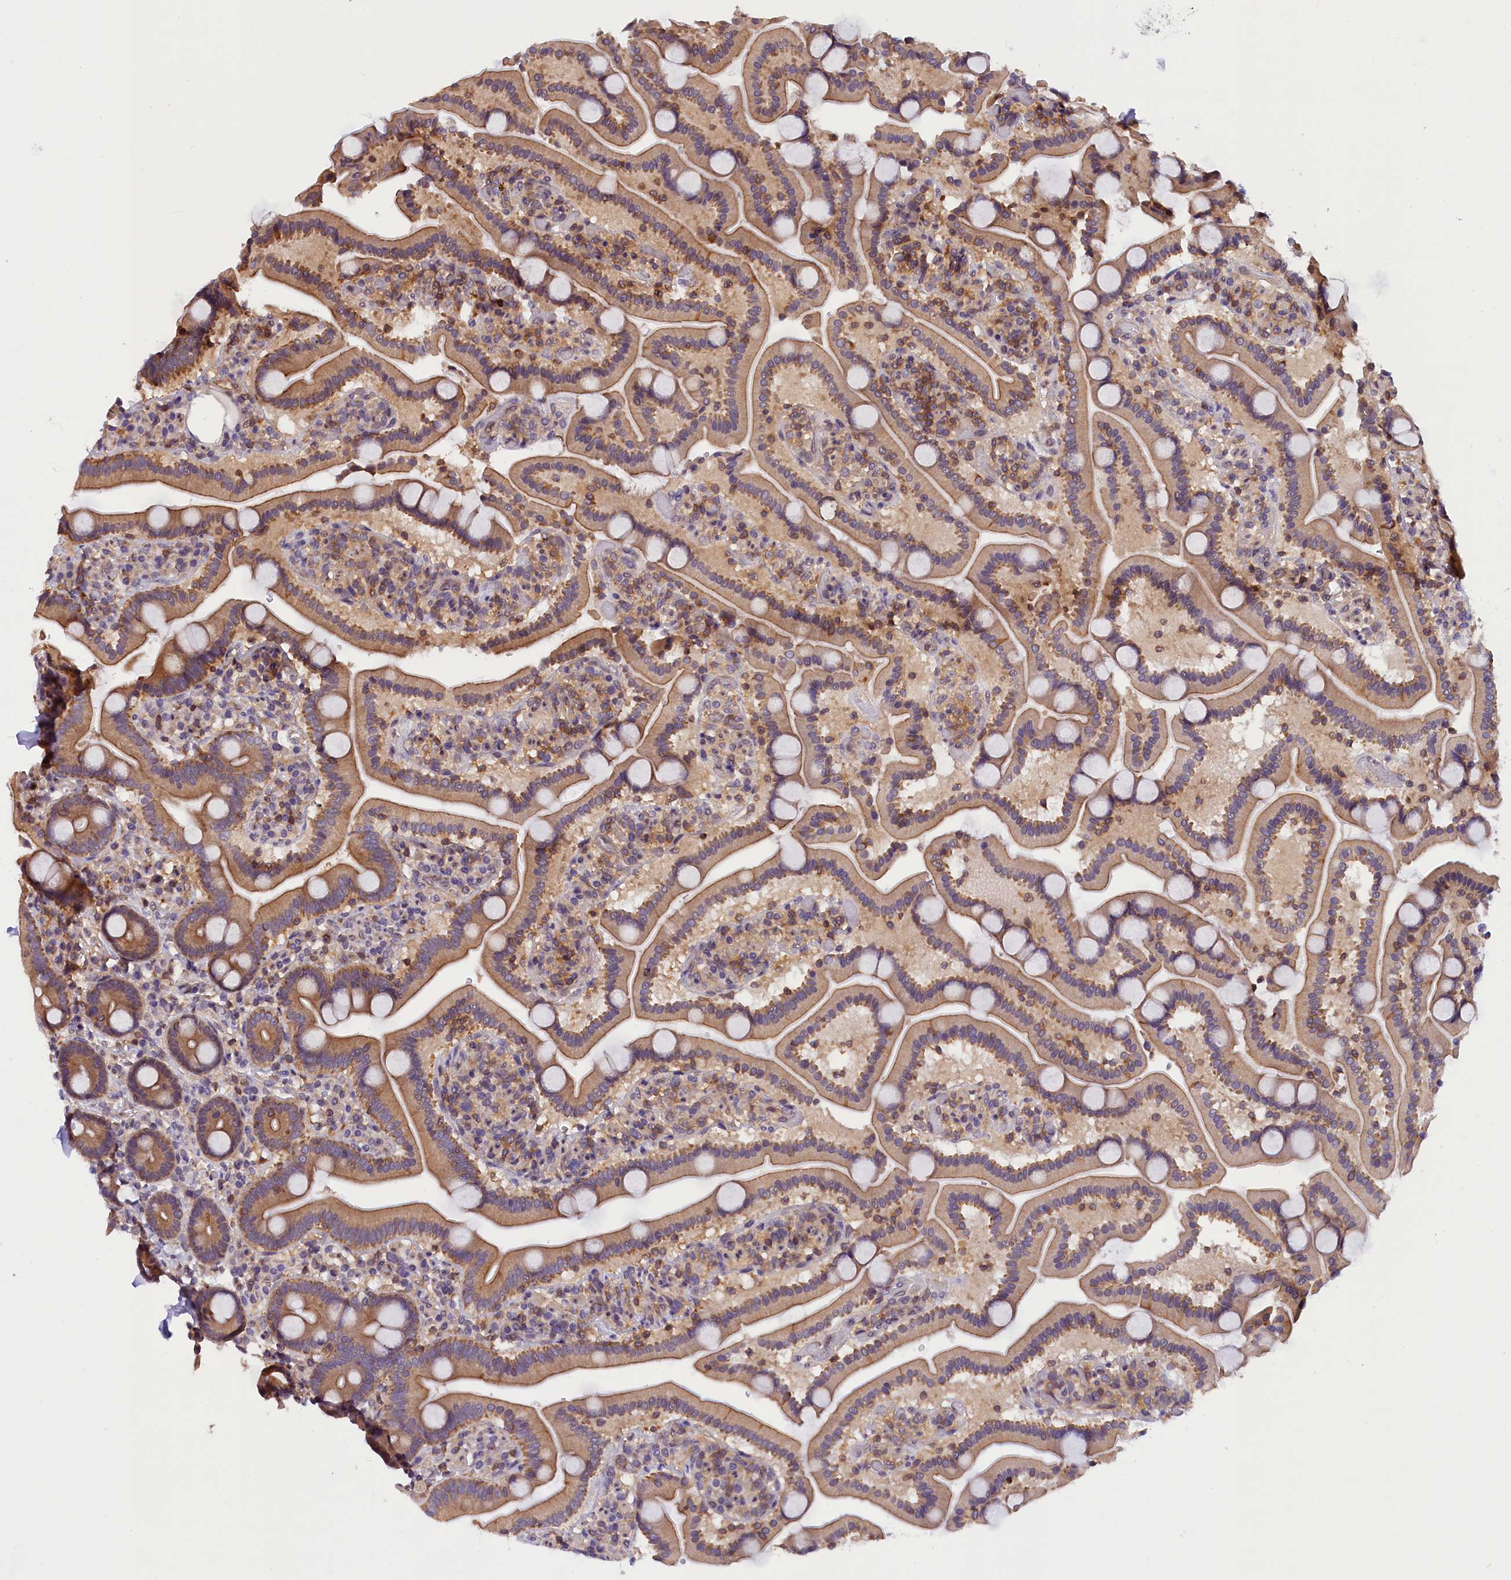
{"staining": {"intensity": "moderate", "quantity": ">75%", "location": "cytoplasmic/membranous"}, "tissue": "duodenum", "cell_type": "Glandular cells", "image_type": "normal", "snomed": [{"axis": "morphology", "description": "Normal tissue, NOS"}, {"axis": "topography", "description": "Duodenum"}], "caption": "Human duodenum stained for a protein (brown) exhibits moderate cytoplasmic/membranous positive staining in approximately >75% of glandular cells.", "gene": "TBCB", "patient": {"sex": "male", "age": 55}}